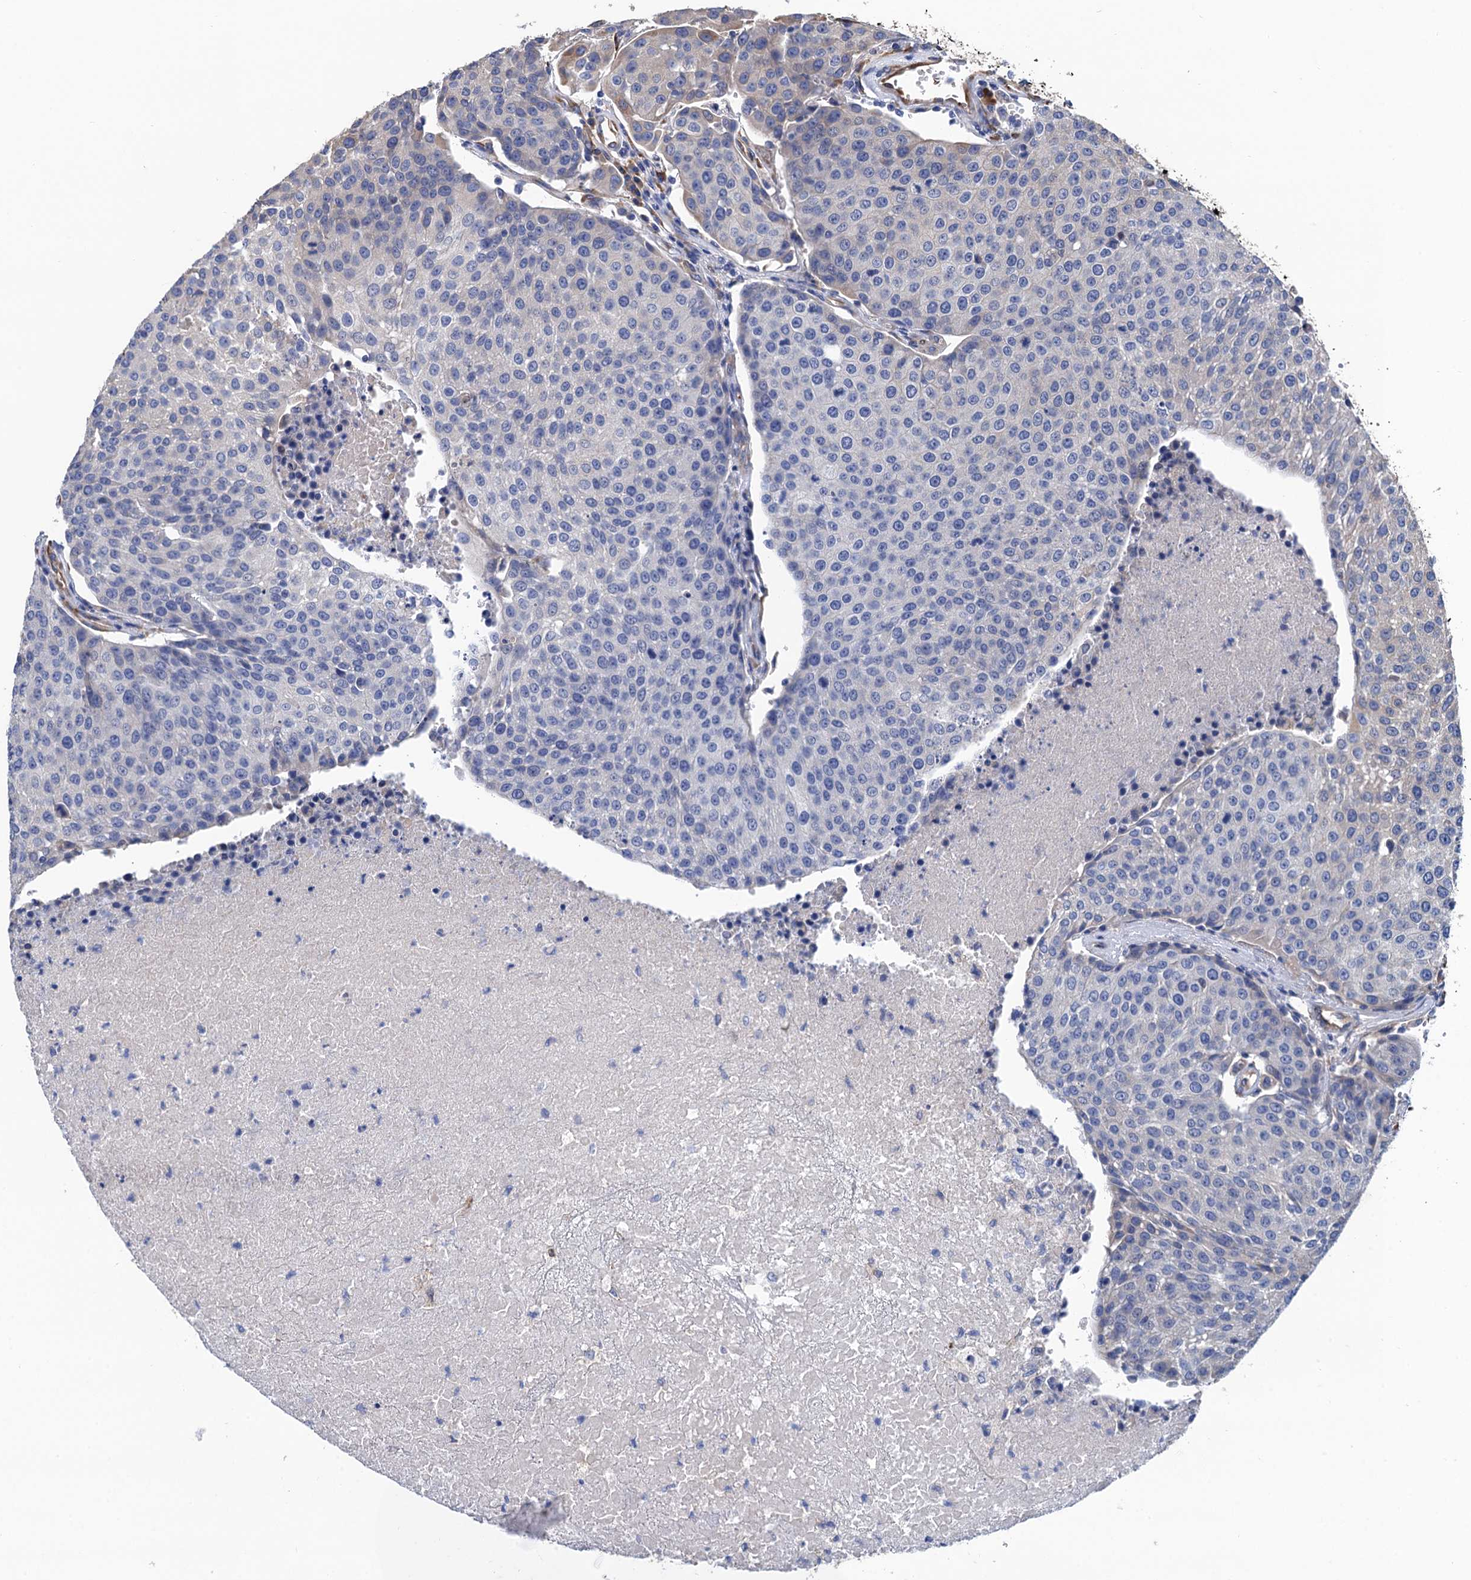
{"staining": {"intensity": "negative", "quantity": "none", "location": "none"}, "tissue": "urothelial cancer", "cell_type": "Tumor cells", "image_type": "cancer", "snomed": [{"axis": "morphology", "description": "Urothelial carcinoma, High grade"}, {"axis": "topography", "description": "Urinary bladder"}], "caption": "Immunohistochemistry (IHC) micrograph of neoplastic tissue: urothelial cancer stained with DAB displays no significant protein positivity in tumor cells. Nuclei are stained in blue.", "gene": "CNNM1", "patient": {"sex": "female", "age": 85}}